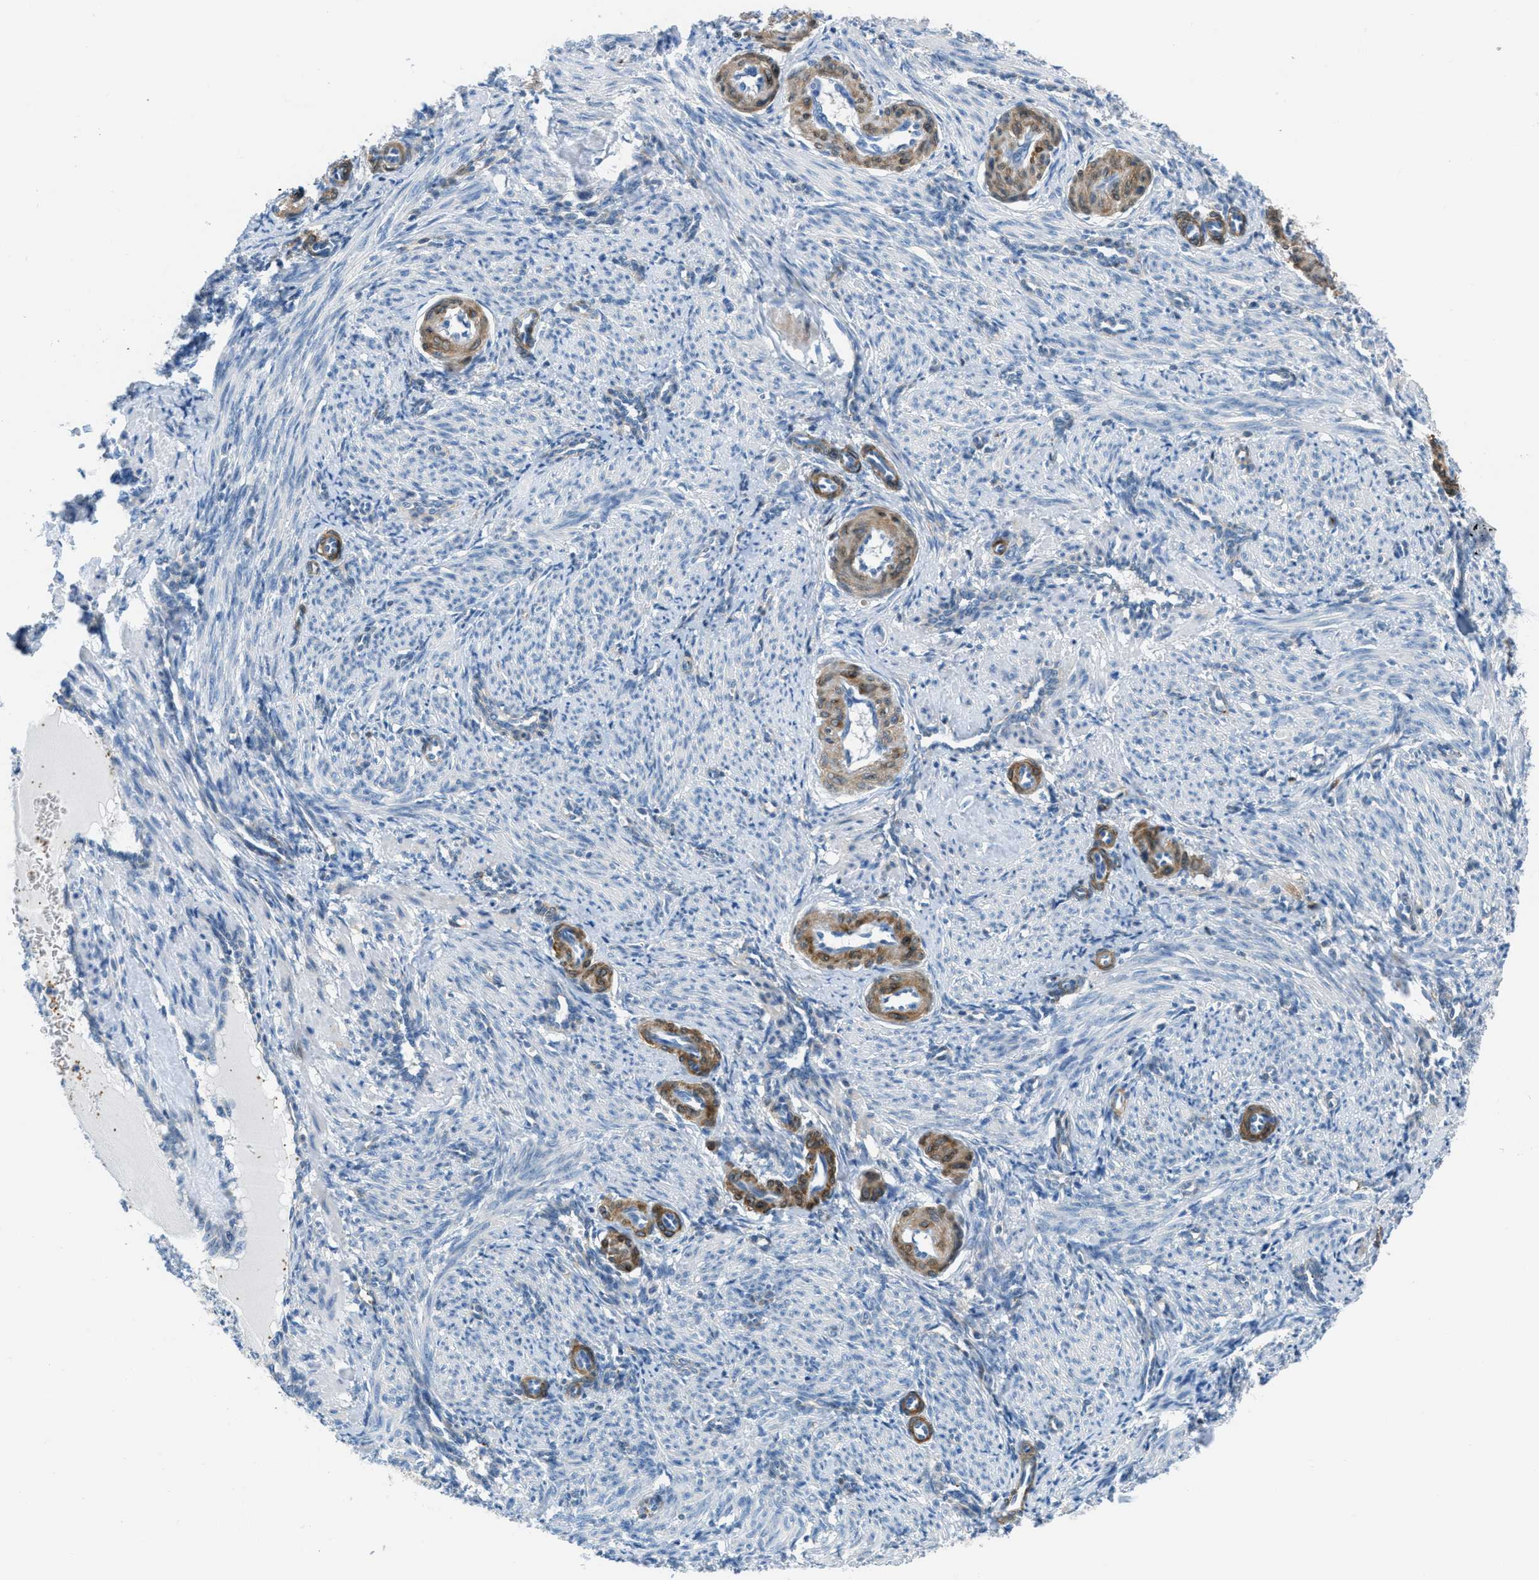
{"staining": {"intensity": "negative", "quantity": "none", "location": "none"}, "tissue": "smooth muscle", "cell_type": "Smooth muscle cells", "image_type": "normal", "snomed": [{"axis": "morphology", "description": "Normal tissue, NOS"}, {"axis": "topography", "description": "Endometrium"}], "caption": "The immunohistochemistry micrograph has no significant staining in smooth muscle cells of smooth muscle. (Brightfield microscopy of DAB immunohistochemistry (IHC) at high magnification).", "gene": "MAPRE2", "patient": {"sex": "female", "age": 33}}